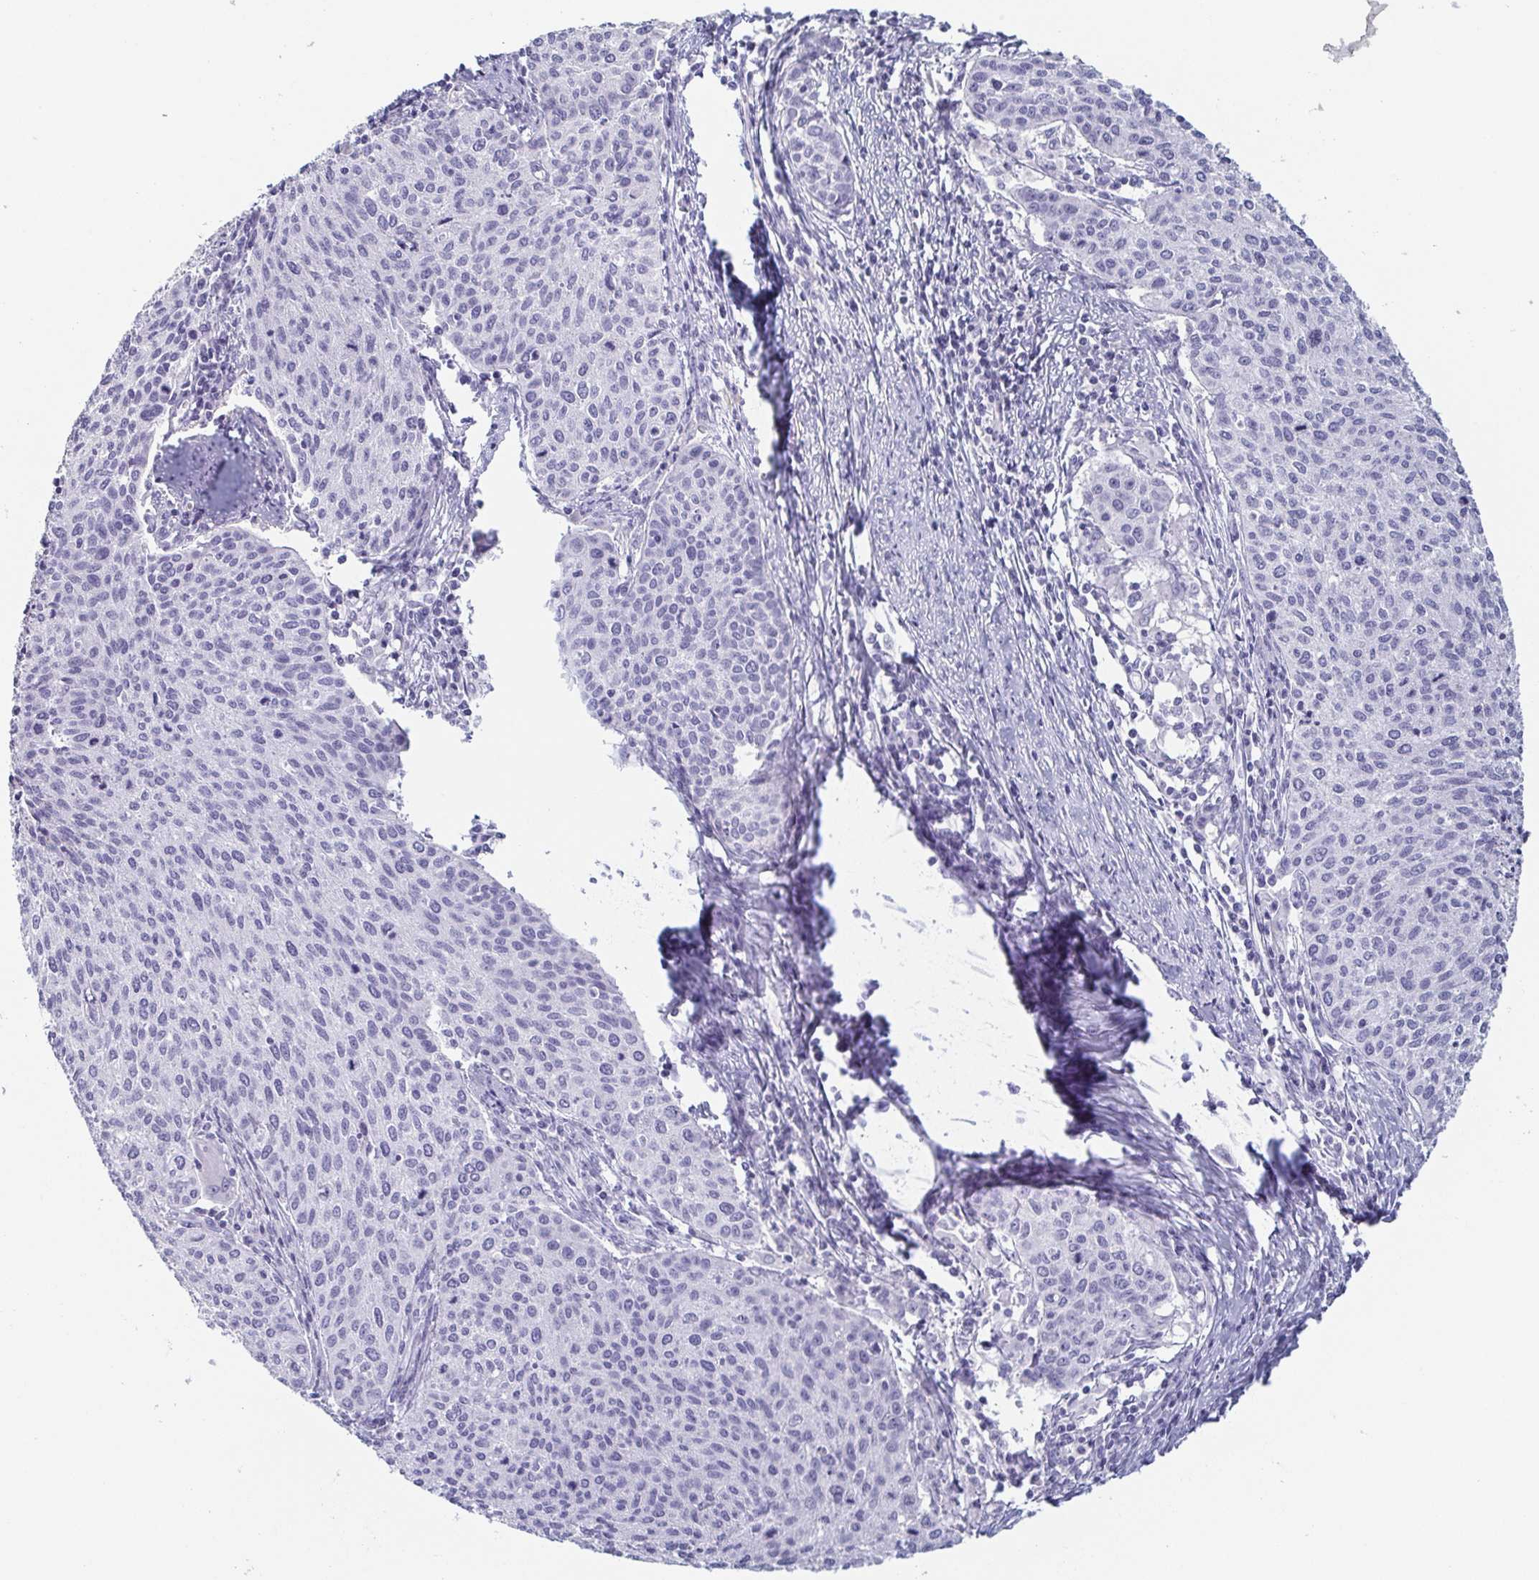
{"staining": {"intensity": "negative", "quantity": "none", "location": "none"}, "tissue": "cervical cancer", "cell_type": "Tumor cells", "image_type": "cancer", "snomed": [{"axis": "morphology", "description": "Squamous cell carcinoma, NOS"}, {"axis": "topography", "description": "Cervix"}], "caption": "Micrograph shows no protein expression in tumor cells of cervical squamous cell carcinoma tissue. (DAB (3,3'-diaminobenzidine) IHC, high magnification).", "gene": "ITLN1", "patient": {"sex": "female", "age": 38}}